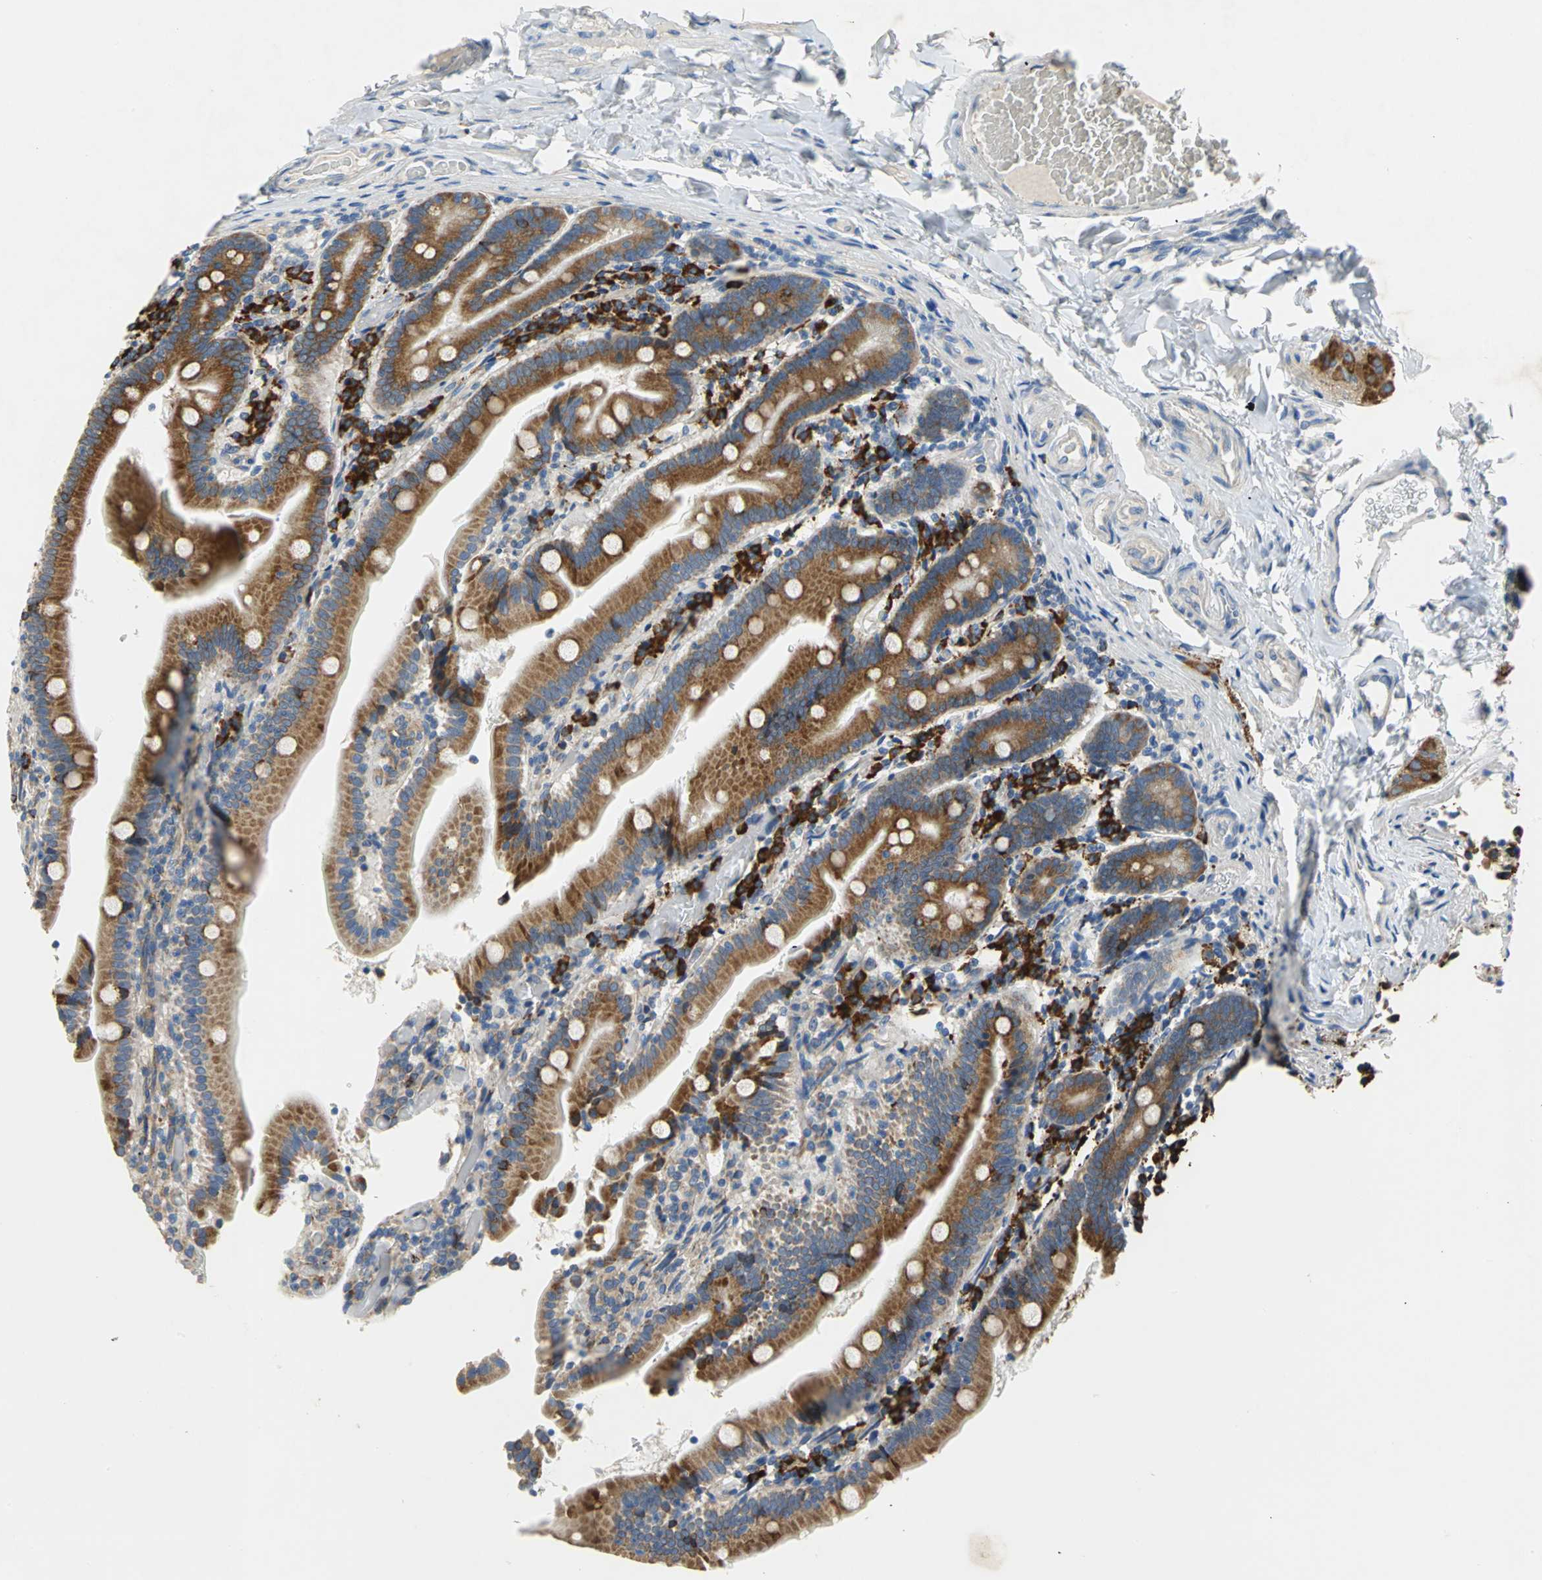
{"staining": {"intensity": "strong", "quantity": ">75%", "location": "cytoplasmic/membranous"}, "tissue": "duodenum", "cell_type": "Glandular cells", "image_type": "normal", "snomed": [{"axis": "morphology", "description": "Normal tissue, NOS"}, {"axis": "topography", "description": "Duodenum"}], "caption": "Strong cytoplasmic/membranous expression for a protein is present in about >75% of glandular cells of benign duodenum using immunohistochemistry (IHC).", "gene": "TULP4", "patient": {"sex": "female", "age": 53}}